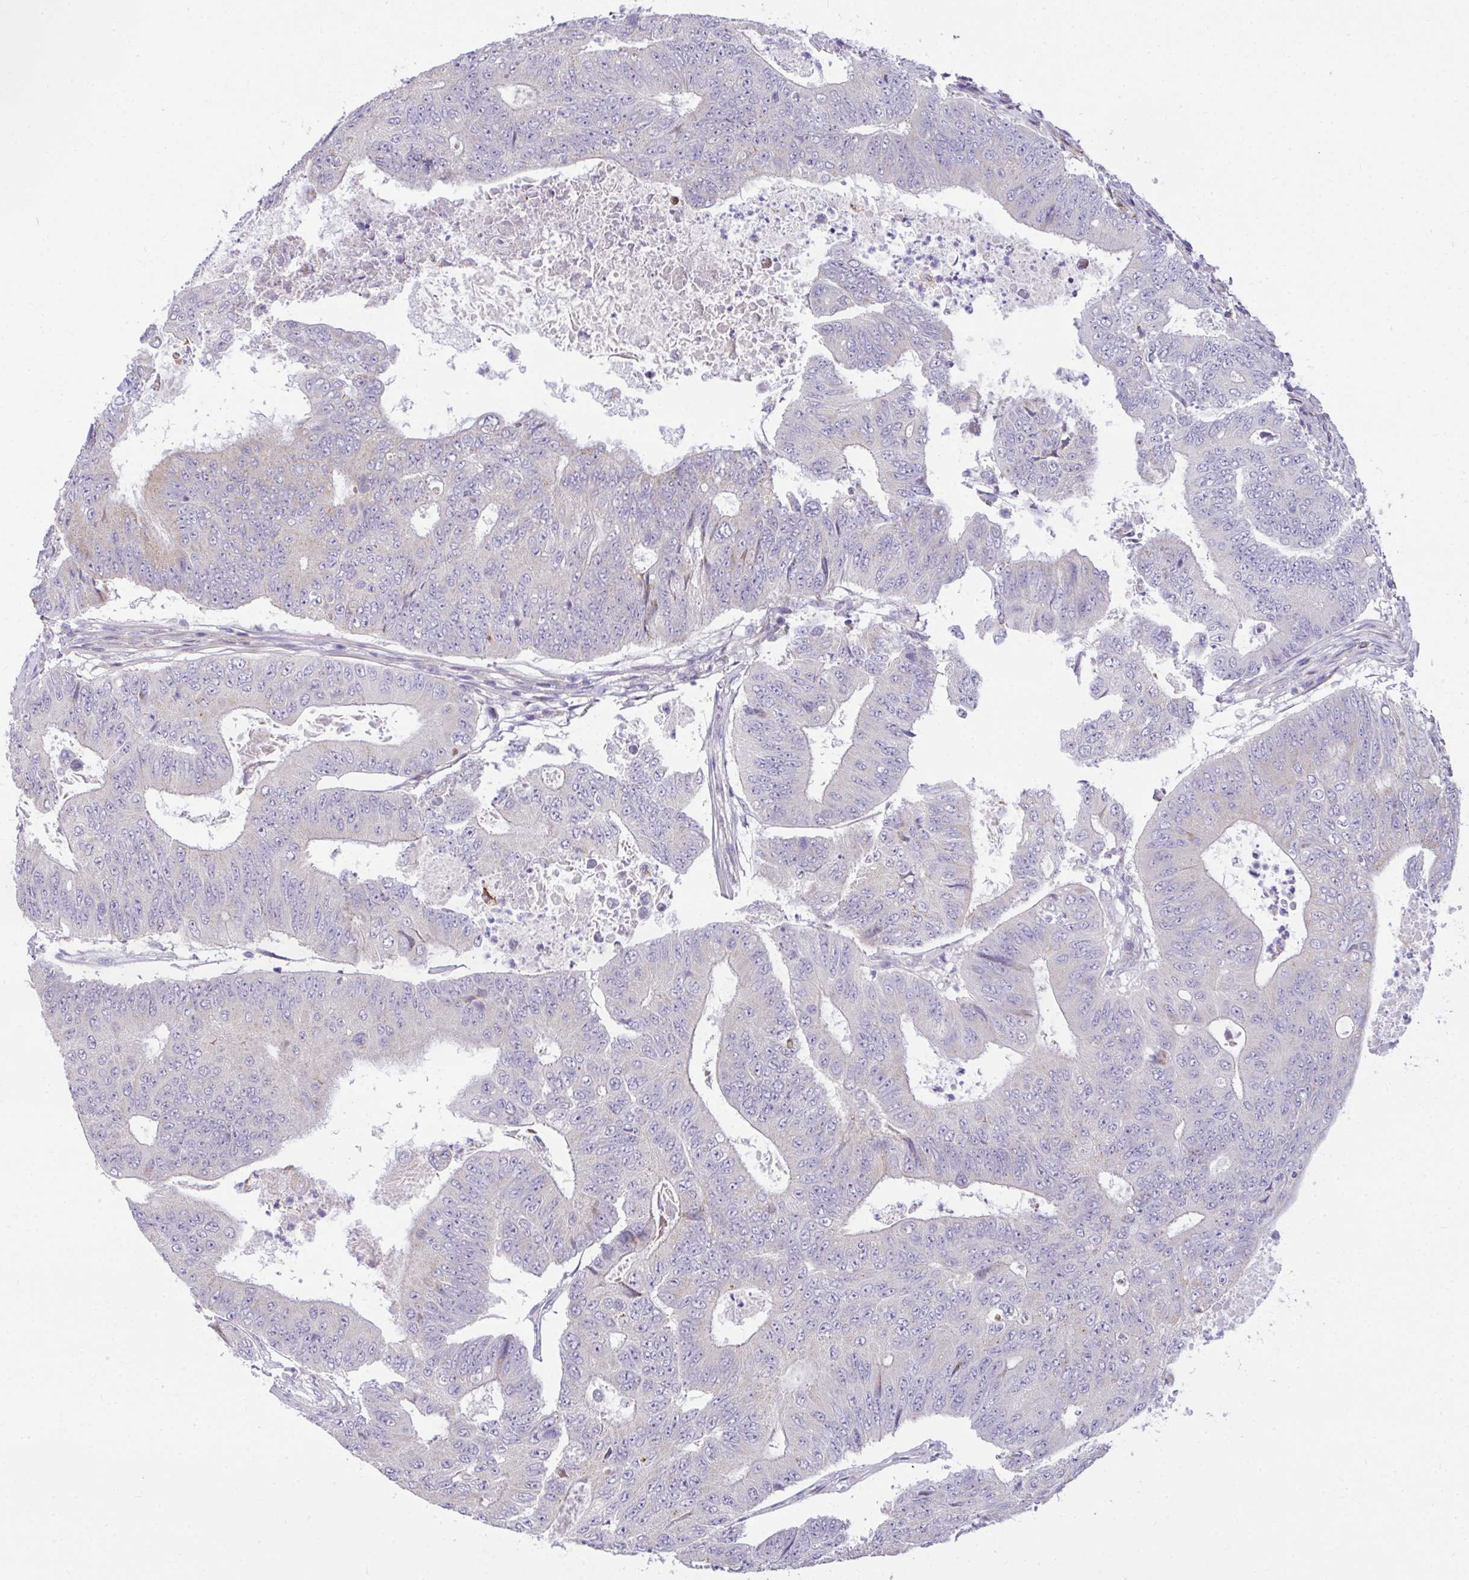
{"staining": {"intensity": "negative", "quantity": "none", "location": "none"}, "tissue": "colorectal cancer", "cell_type": "Tumor cells", "image_type": "cancer", "snomed": [{"axis": "morphology", "description": "Adenocarcinoma, NOS"}, {"axis": "topography", "description": "Colon"}], "caption": "Tumor cells are negative for brown protein staining in adenocarcinoma (colorectal).", "gene": "SRRM4", "patient": {"sex": "female", "age": 48}}